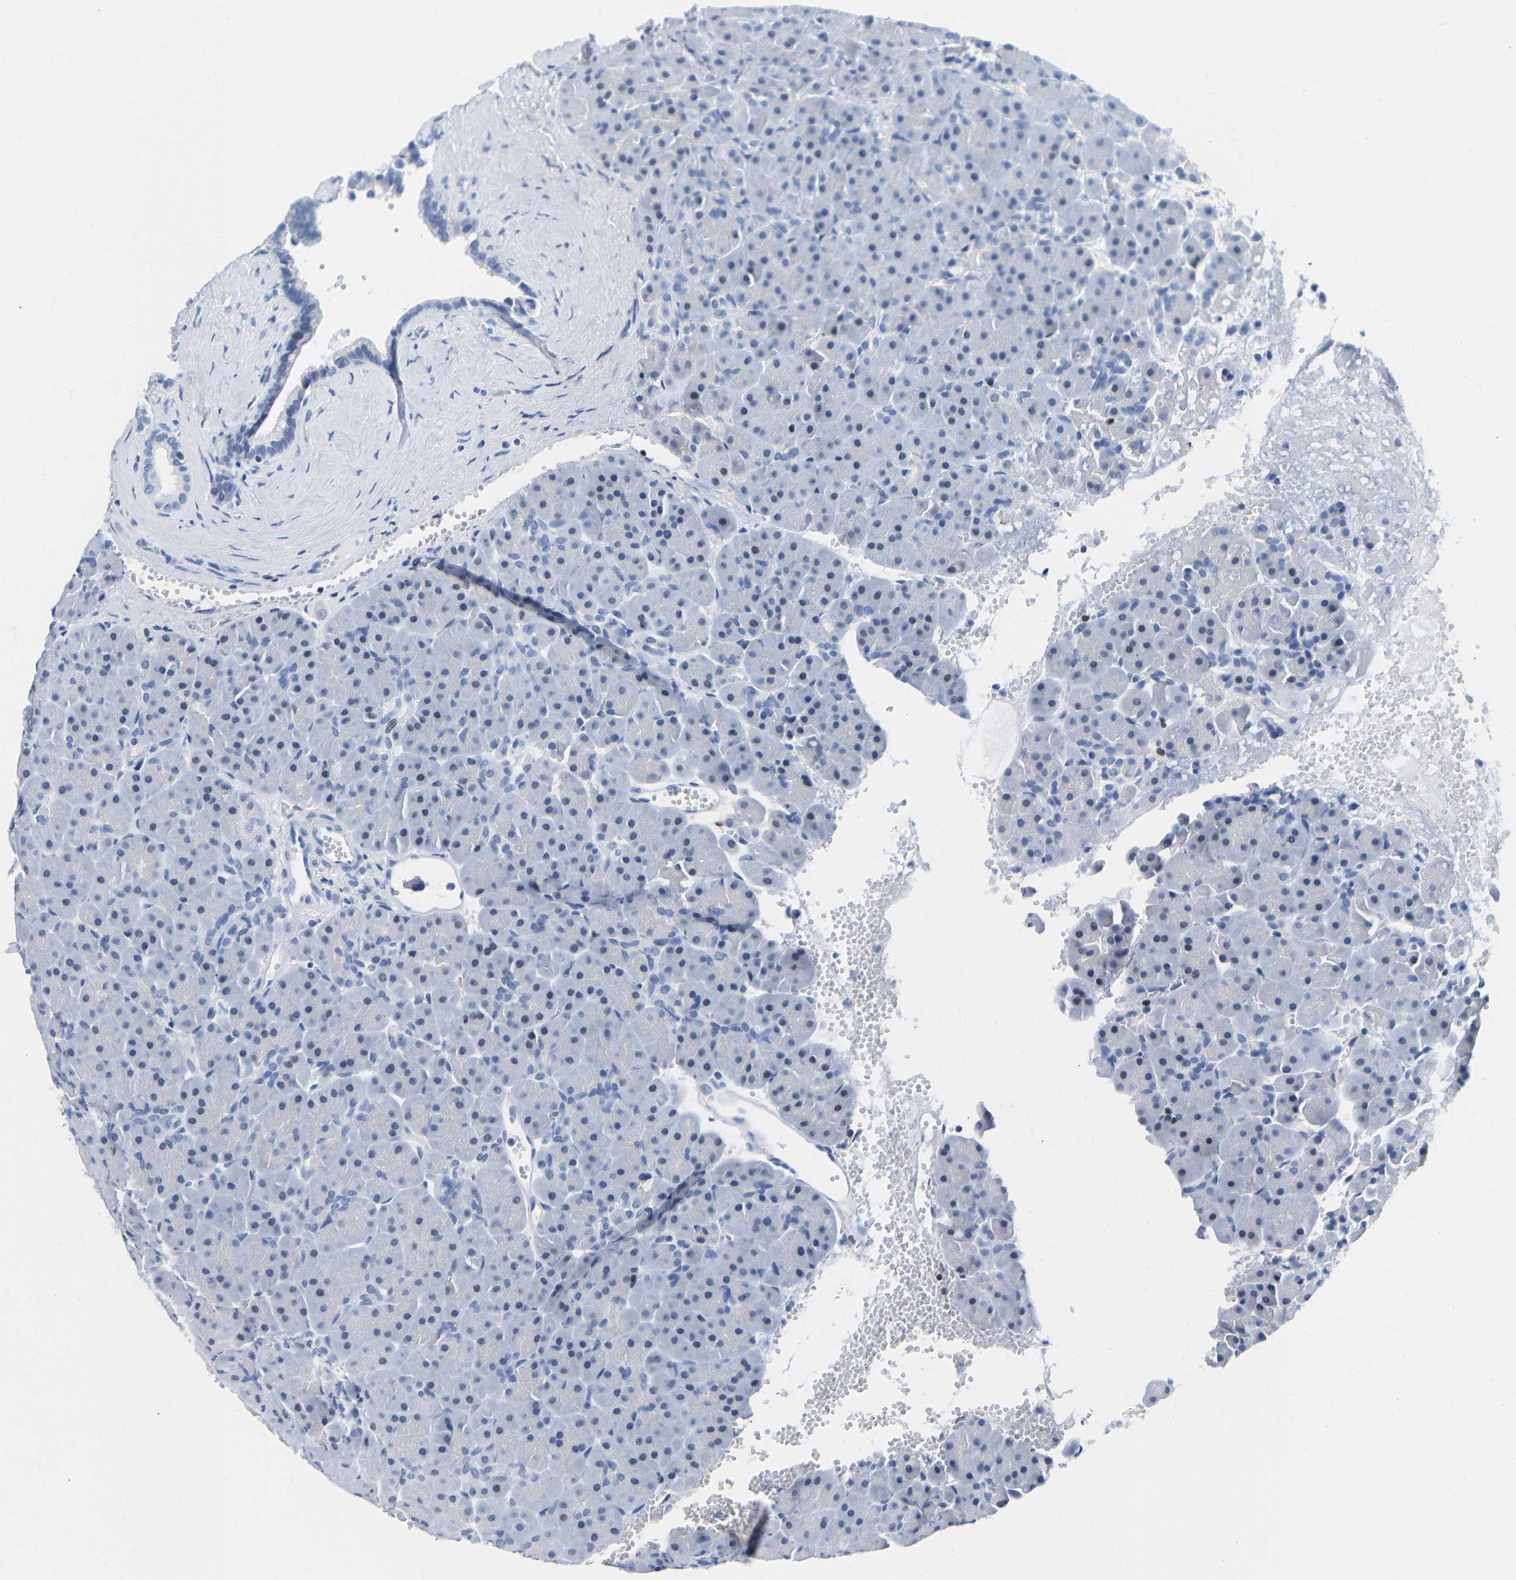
{"staining": {"intensity": "negative", "quantity": "none", "location": "none"}, "tissue": "pancreas", "cell_type": "Exocrine glandular cells", "image_type": "normal", "snomed": [{"axis": "morphology", "description": "Normal tissue, NOS"}, {"axis": "topography", "description": "Pancreas"}], "caption": "A high-resolution histopathology image shows immunohistochemistry (IHC) staining of unremarkable pancreas, which reveals no significant staining in exocrine glandular cells.", "gene": "TCF7", "patient": {"sex": "male", "age": 66}}